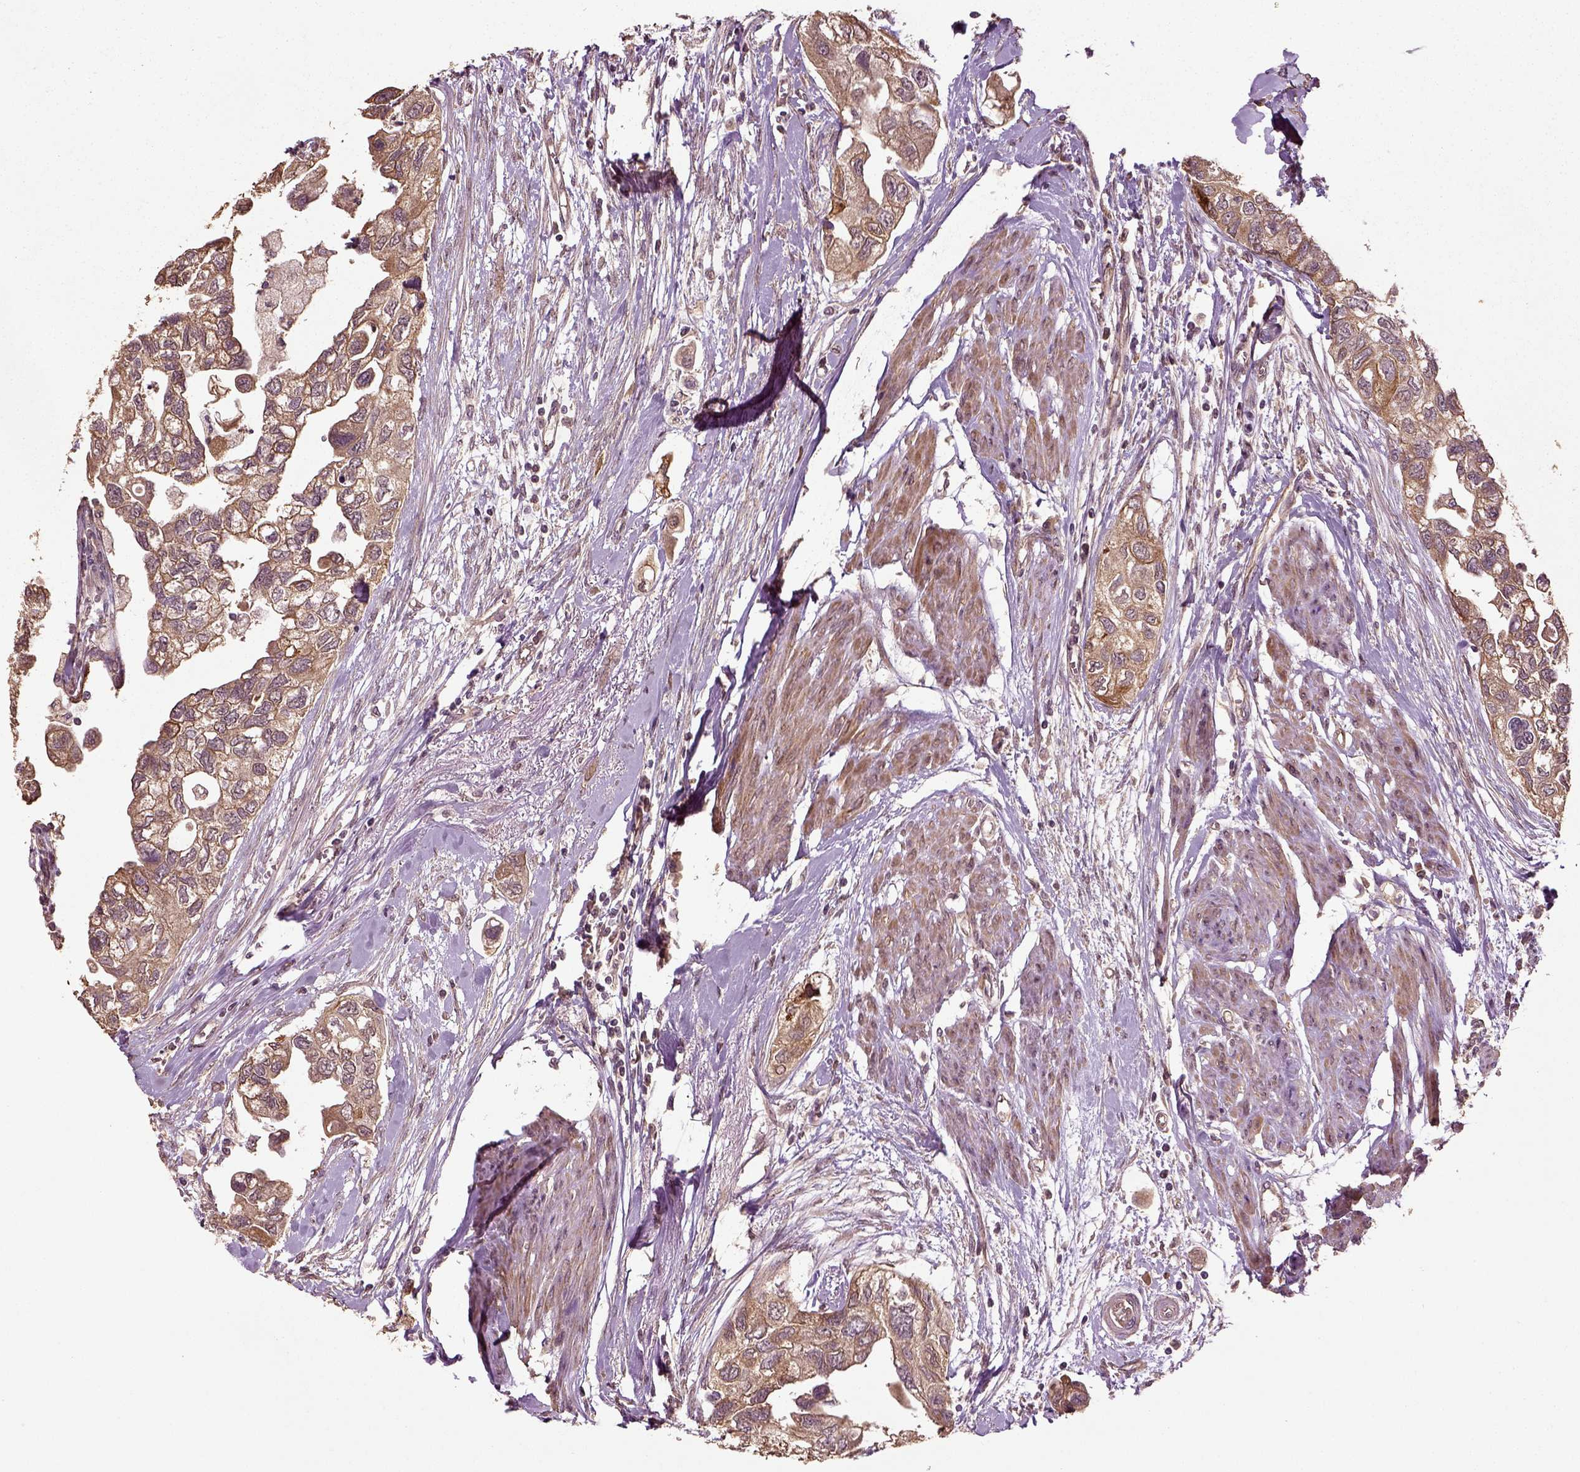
{"staining": {"intensity": "moderate", "quantity": ">75%", "location": "cytoplasmic/membranous"}, "tissue": "urothelial cancer", "cell_type": "Tumor cells", "image_type": "cancer", "snomed": [{"axis": "morphology", "description": "Urothelial carcinoma, High grade"}, {"axis": "topography", "description": "Urinary bladder"}], "caption": "An immunohistochemistry photomicrograph of neoplastic tissue is shown. Protein staining in brown labels moderate cytoplasmic/membranous positivity in urothelial carcinoma (high-grade) within tumor cells.", "gene": "ERV3-1", "patient": {"sex": "male", "age": 59}}